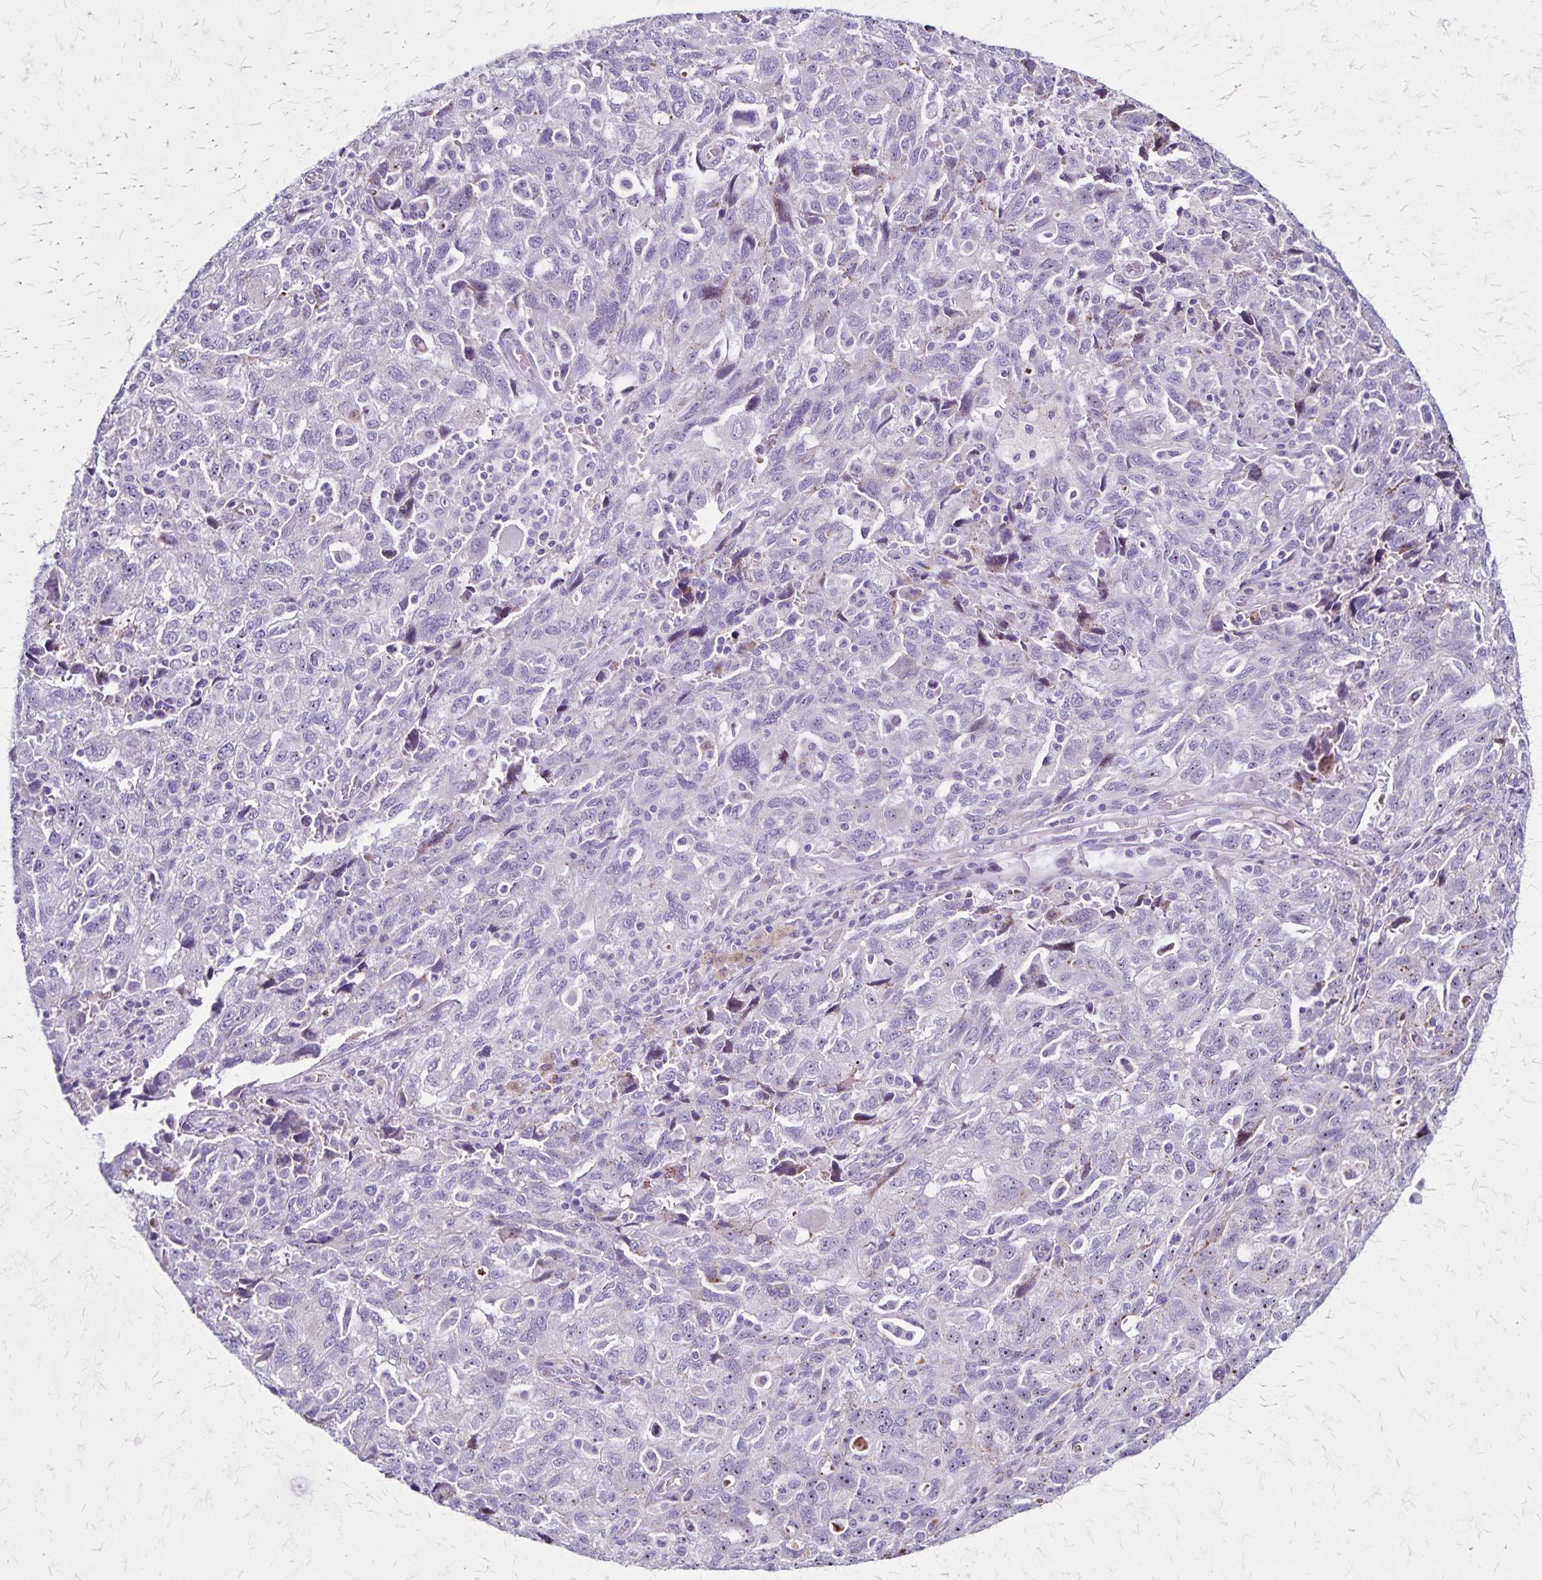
{"staining": {"intensity": "negative", "quantity": "none", "location": "none"}, "tissue": "ovarian cancer", "cell_type": "Tumor cells", "image_type": "cancer", "snomed": [{"axis": "morphology", "description": "Carcinoma, NOS"}, {"axis": "morphology", "description": "Cystadenocarcinoma, serous, NOS"}, {"axis": "topography", "description": "Ovary"}], "caption": "This histopathology image is of carcinoma (ovarian) stained with immunohistochemistry to label a protein in brown with the nuclei are counter-stained blue. There is no positivity in tumor cells.", "gene": "OR51B5", "patient": {"sex": "female", "age": 69}}